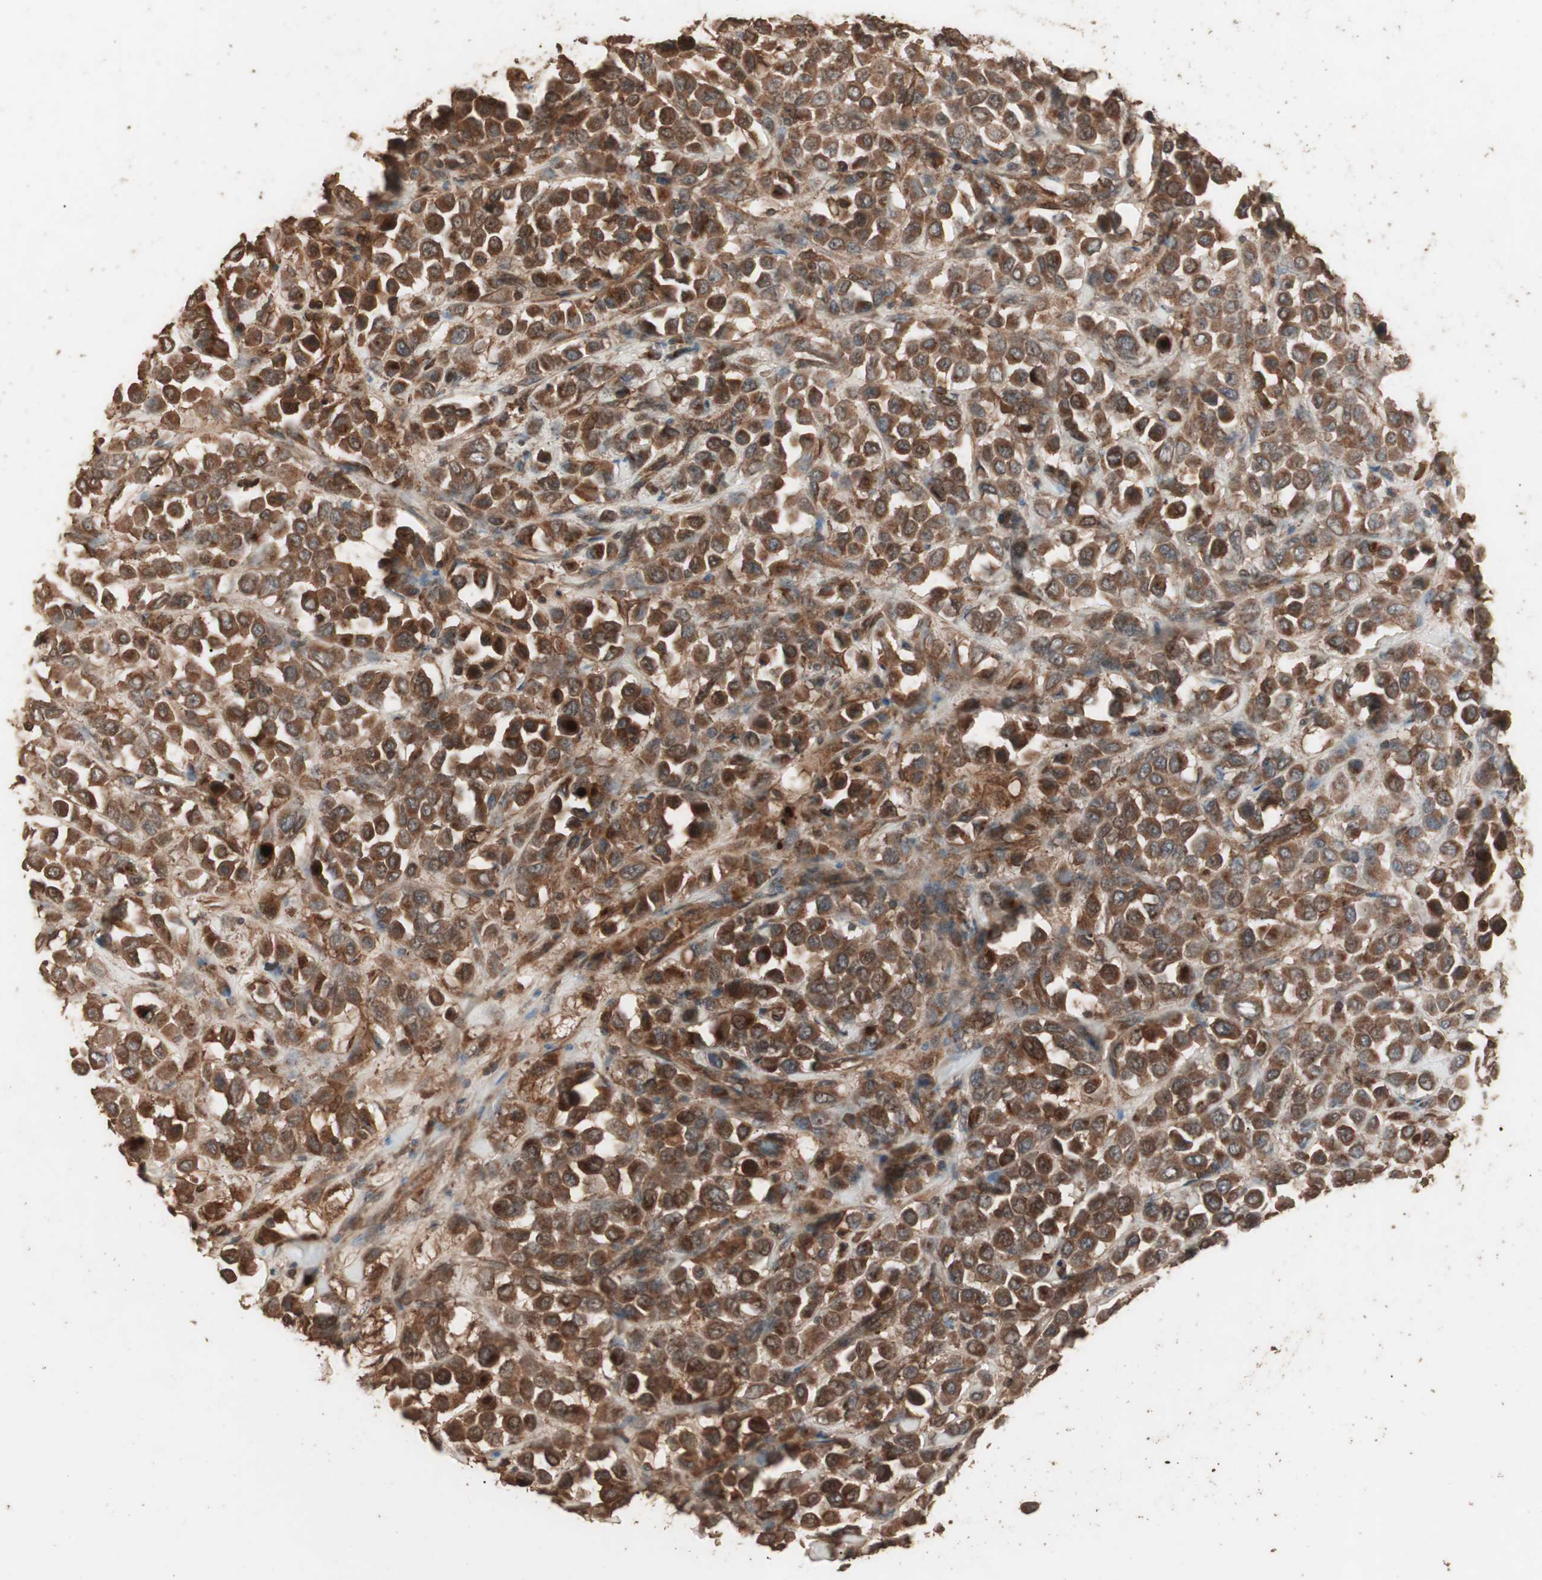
{"staining": {"intensity": "moderate", "quantity": ">75%", "location": "cytoplasmic/membranous"}, "tissue": "breast cancer", "cell_type": "Tumor cells", "image_type": "cancer", "snomed": [{"axis": "morphology", "description": "Duct carcinoma"}, {"axis": "topography", "description": "Breast"}], "caption": "Protein analysis of breast cancer (infiltrating ductal carcinoma) tissue shows moderate cytoplasmic/membranous staining in approximately >75% of tumor cells.", "gene": "CCN4", "patient": {"sex": "female", "age": 61}}